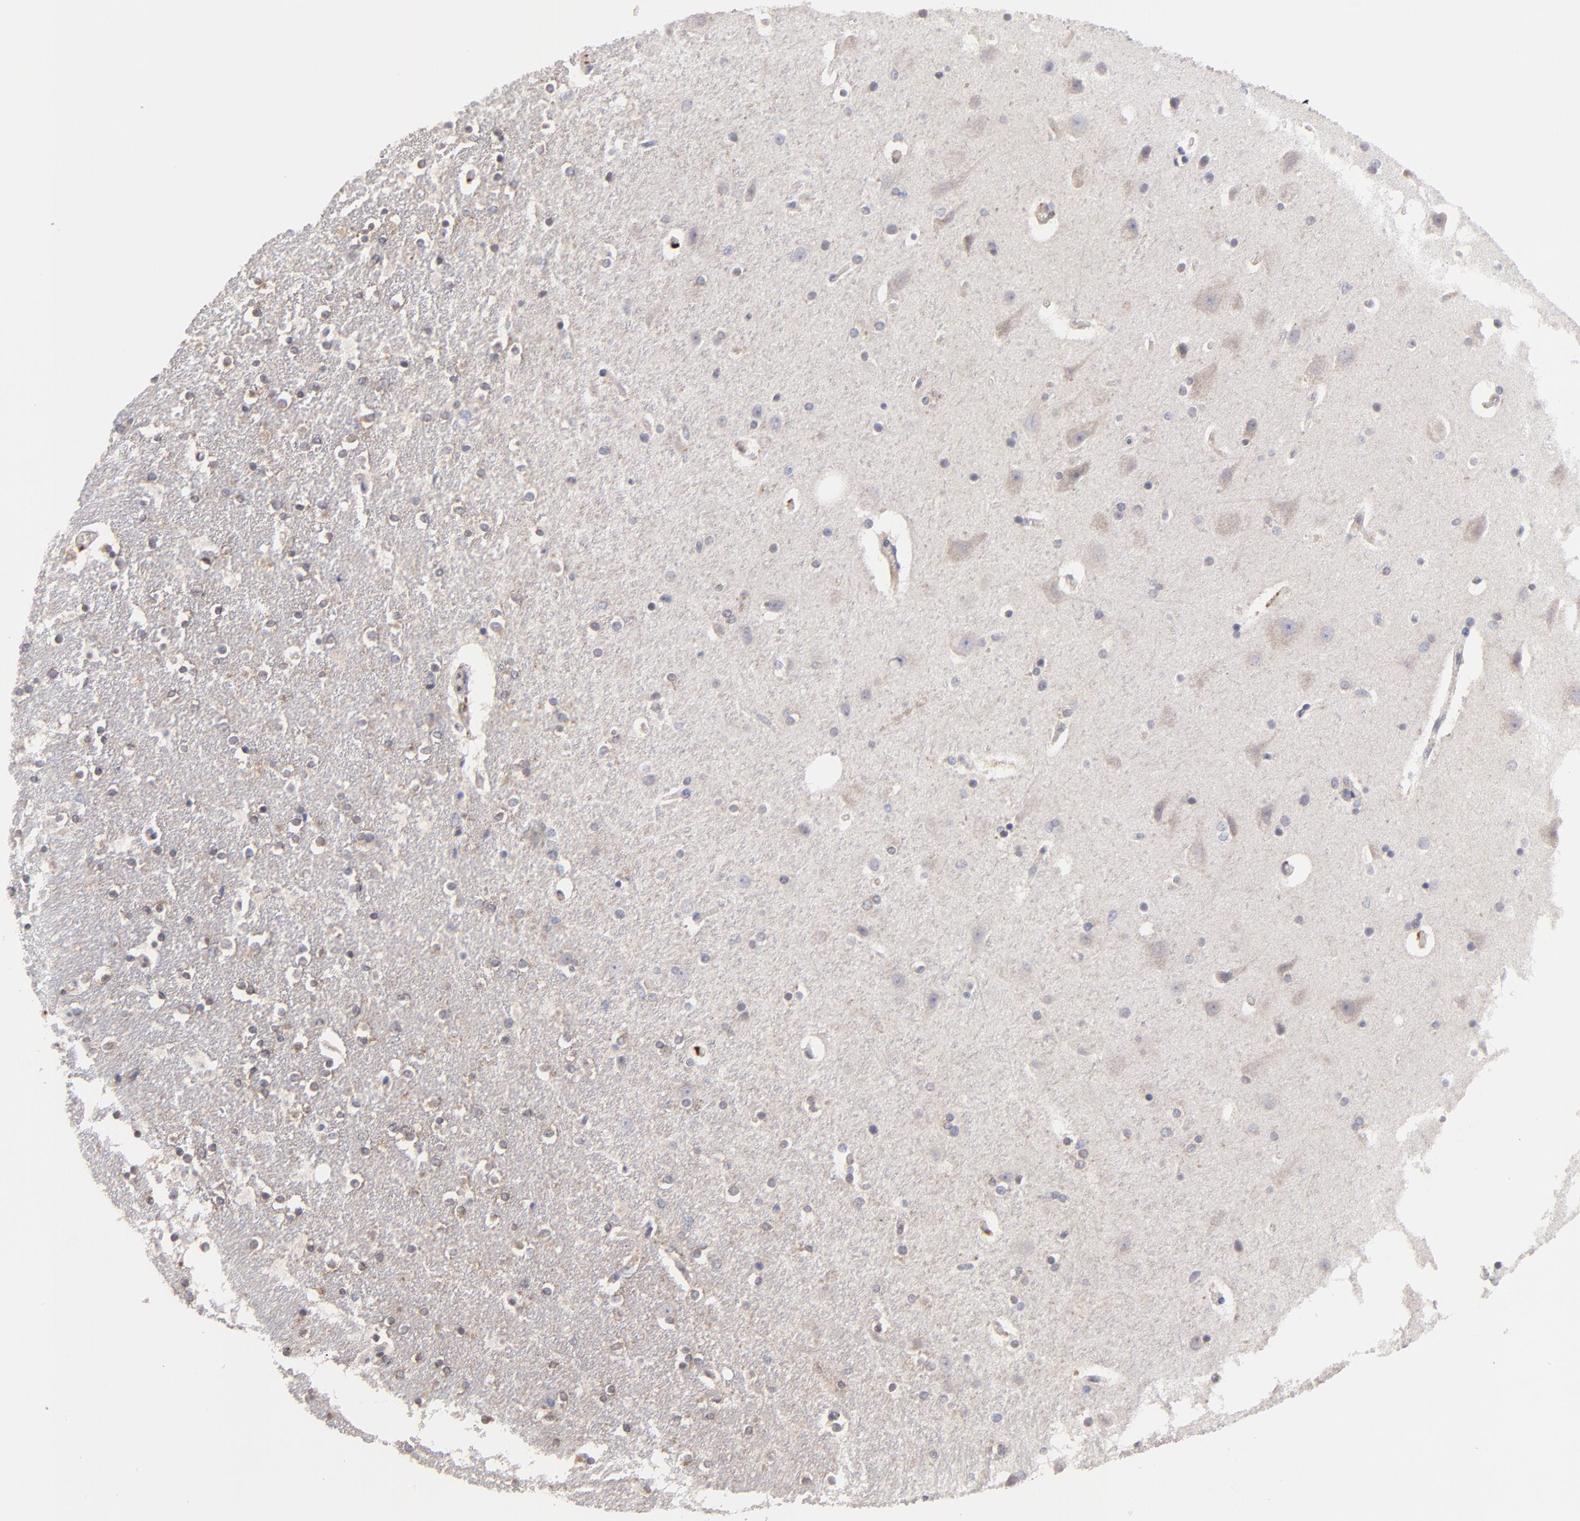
{"staining": {"intensity": "weak", "quantity": "<25%", "location": "cytoplasmic/membranous"}, "tissue": "caudate", "cell_type": "Glial cells", "image_type": "normal", "snomed": [{"axis": "morphology", "description": "Normal tissue, NOS"}, {"axis": "topography", "description": "Lateral ventricle wall"}], "caption": "Glial cells show no significant protein staining in normal caudate. (Brightfield microscopy of DAB immunohistochemistry (IHC) at high magnification).", "gene": "PDE4B", "patient": {"sex": "female", "age": 54}}